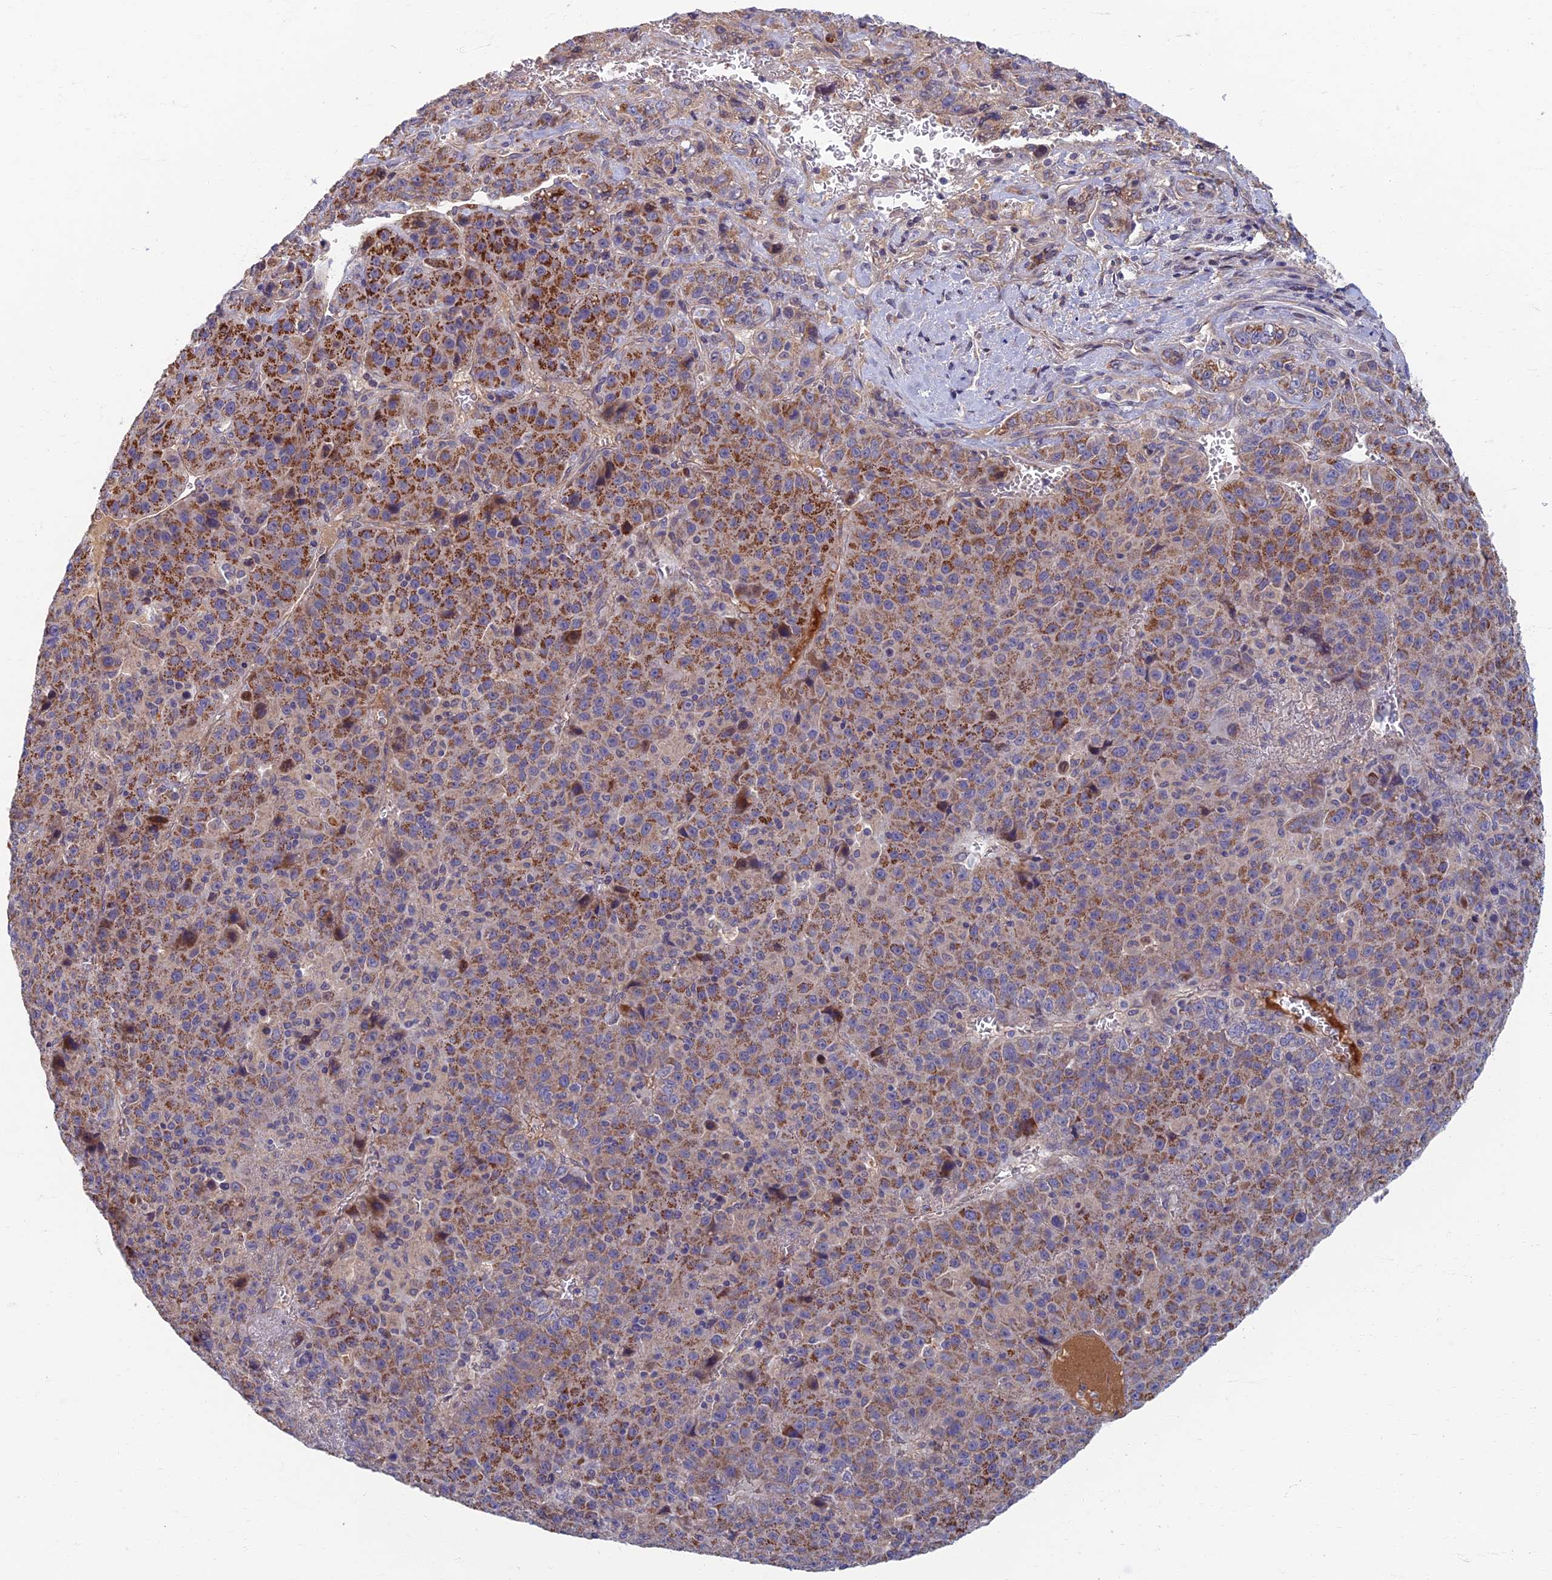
{"staining": {"intensity": "moderate", "quantity": ">75%", "location": "cytoplasmic/membranous"}, "tissue": "liver cancer", "cell_type": "Tumor cells", "image_type": "cancer", "snomed": [{"axis": "morphology", "description": "Carcinoma, Hepatocellular, NOS"}, {"axis": "topography", "description": "Liver"}], "caption": "Immunohistochemical staining of liver hepatocellular carcinoma displays moderate cytoplasmic/membranous protein positivity in approximately >75% of tumor cells. (DAB (3,3'-diaminobenzidine) = brown stain, brightfield microscopy at high magnification).", "gene": "SOGA1", "patient": {"sex": "female", "age": 53}}